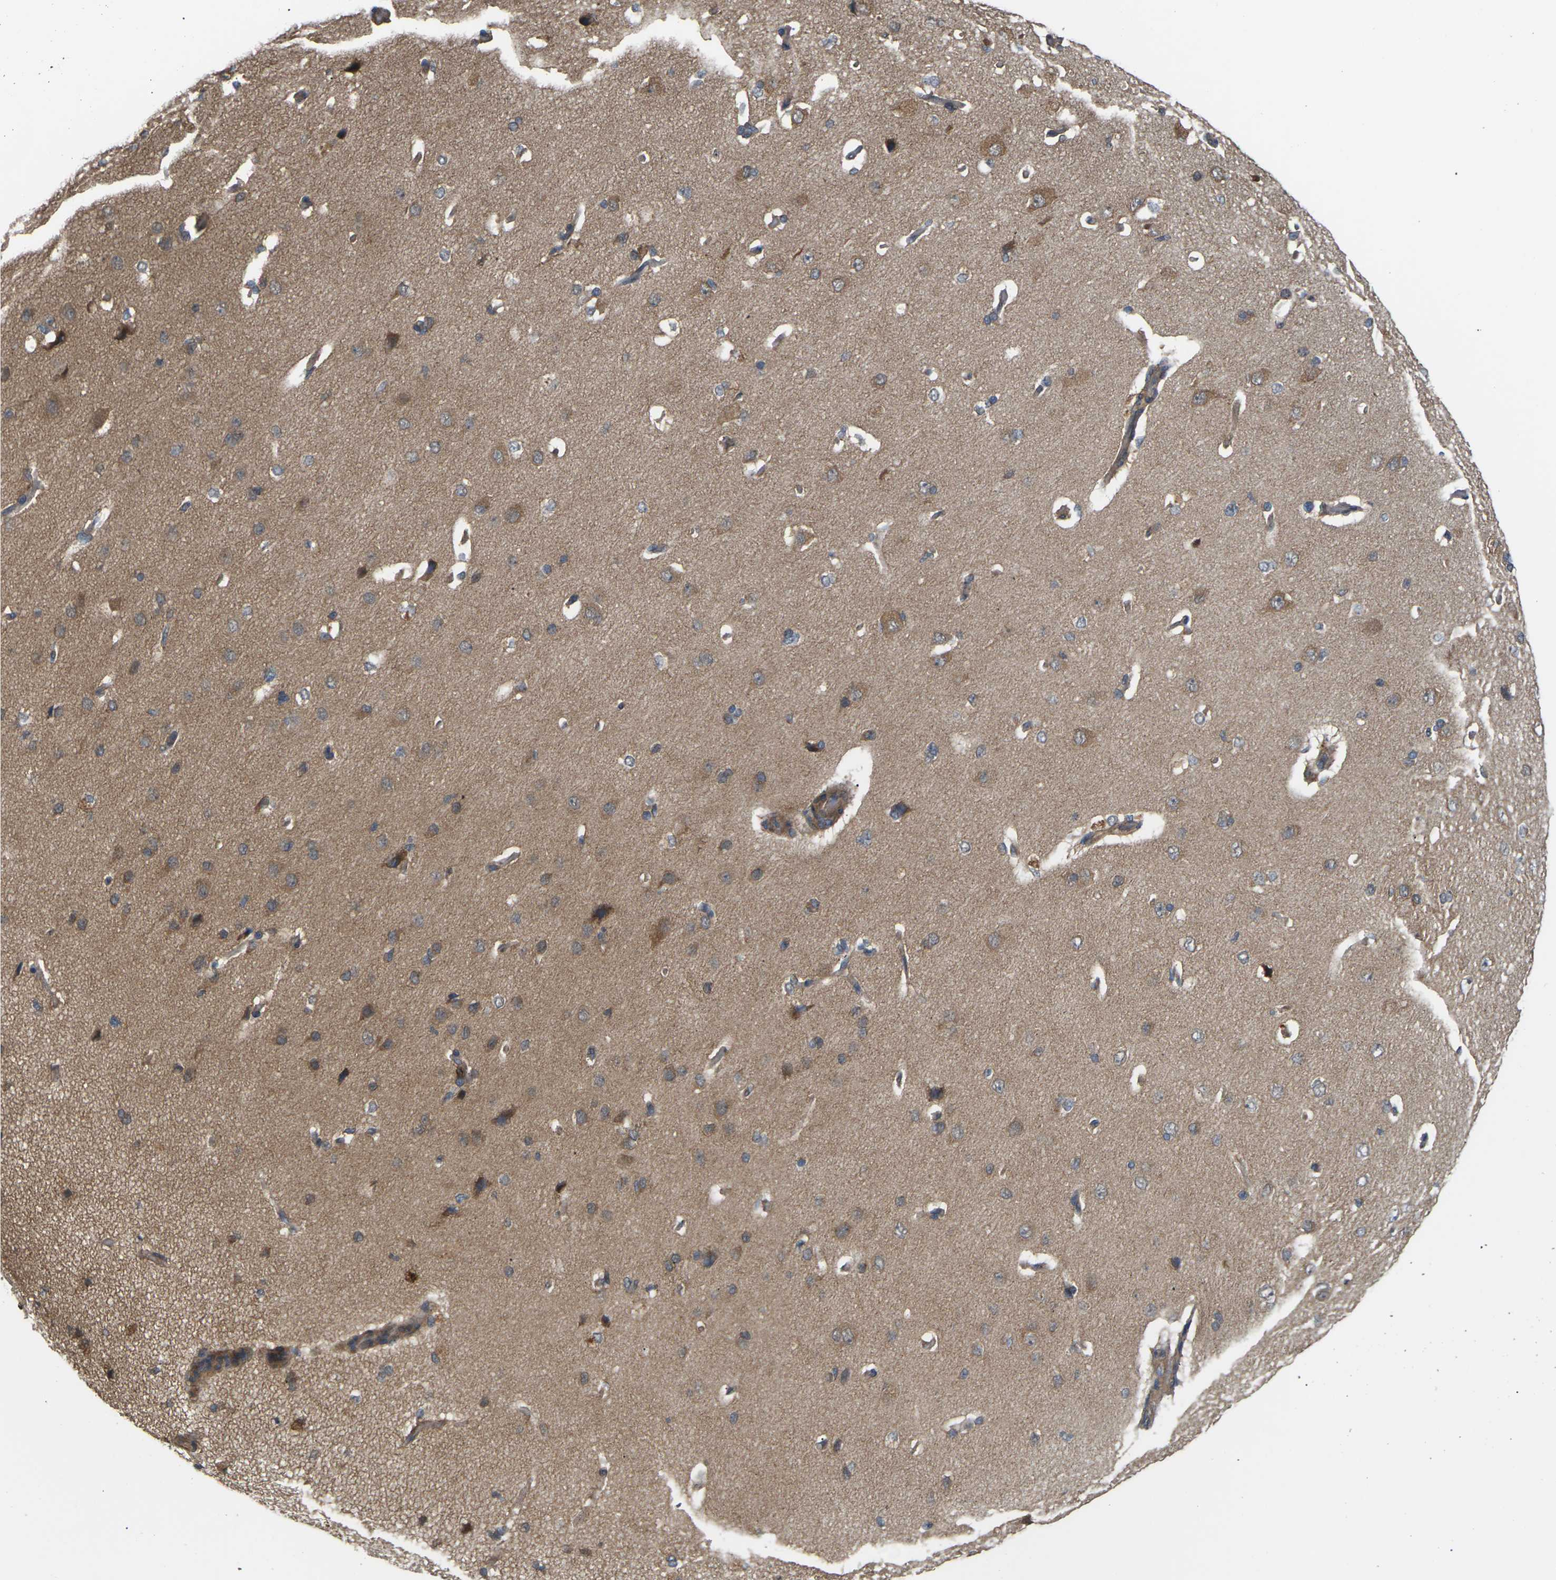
{"staining": {"intensity": "moderate", "quantity": ">75%", "location": "cytoplasmic/membranous"}, "tissue": "cerebral cortex", "cell_type": "Endothelial cells", "image_type": "normal", "snomed": [{"axis": "morphology", "description": "Normal tissue, NOS"}, {"axis": "topography", "description": "Cerebral cortex"}], "caption": "A photomicrograph of human cerebral cortex stained for a protein exhibits moderate cytoplasmic/membranous brown staining in endothelial cells.", "gene": "NRAS", "patient": {"sex": "male", "age": 62}}